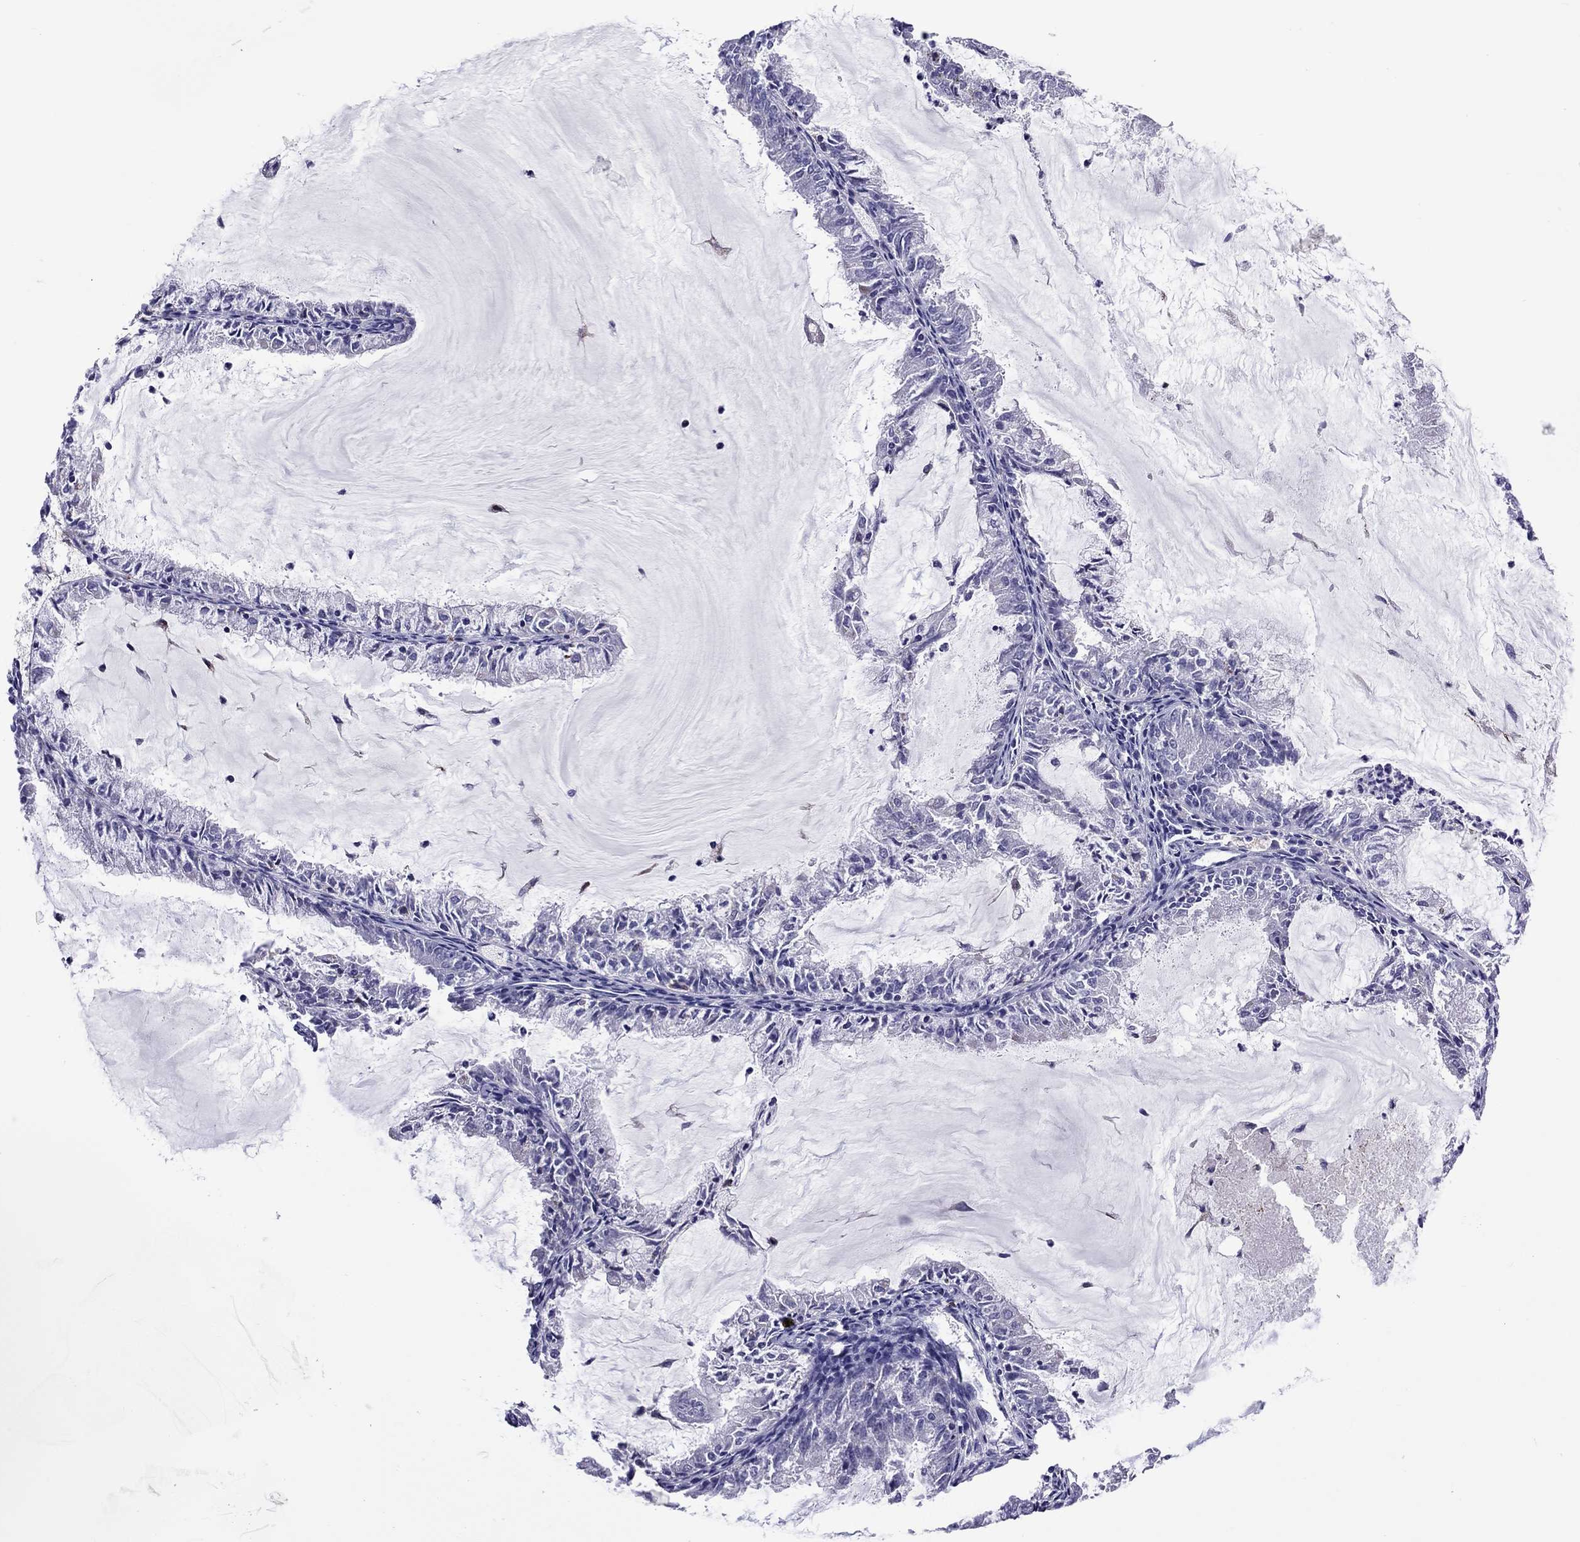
{"staining": {"intensity": "negative", "quantity": "none", "location": "none"}, "tissue": "endometrial cancer", "cell_type": "Tumor cells", "image_type": "cancer", "snomed": [{"axis": "morphology", "description": "Adenocarcinoma, NOS"}, {"axis": "topography", "description": "Endometrium"}], "caption": "There is no significant expression in tumor cells of endometrial cancer.", "gene": "ADORA2A", "patient": {"sex": "female", "age": 57}}